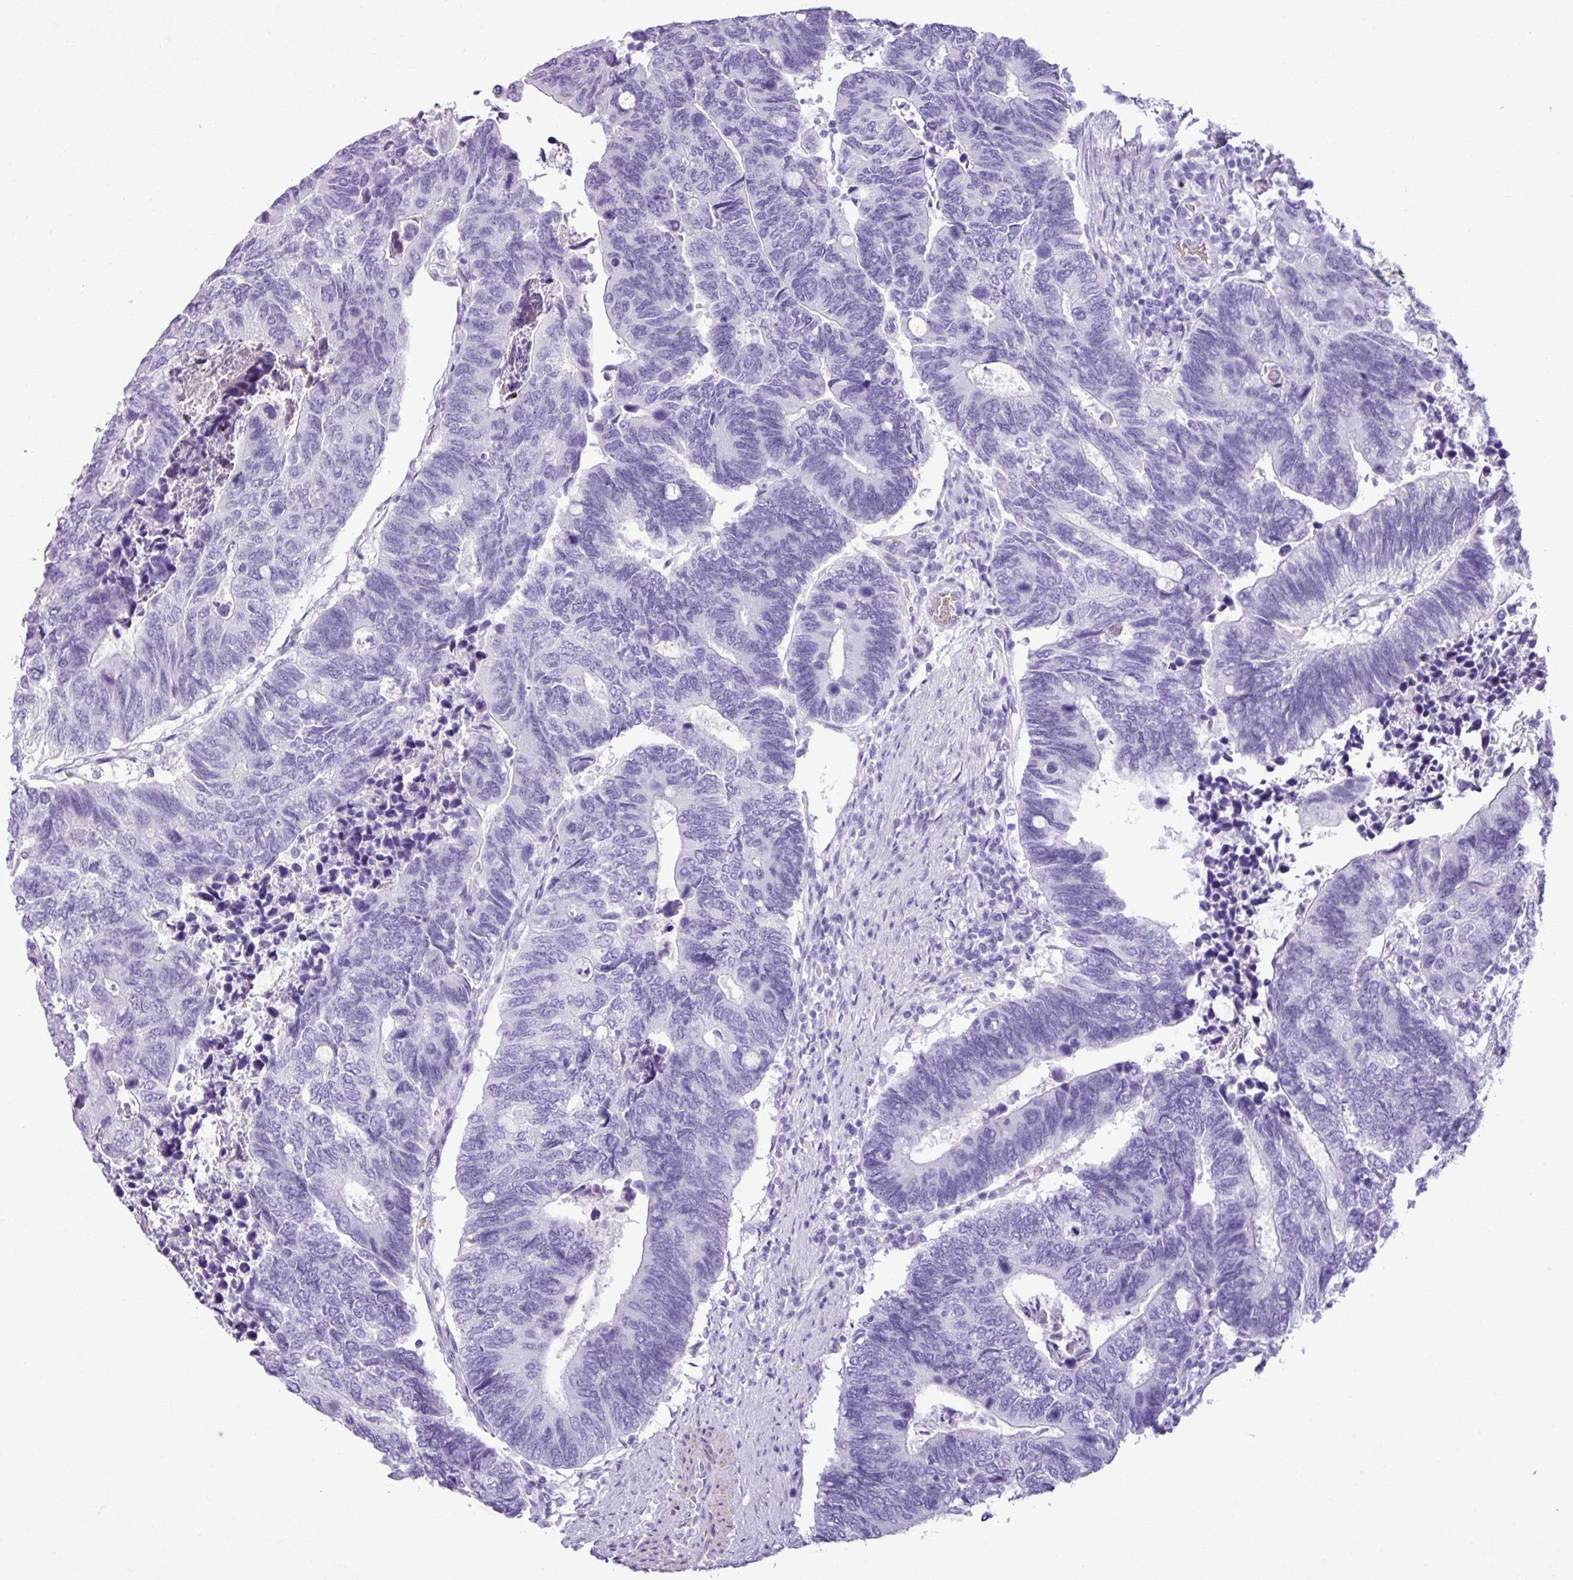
{"staining": {"intensity": "negative", "quantity": "none", "location": "none"}, "tissue": "colorectal cancer", "cell_type": "Tumor cells", "image_type": "cancer", "snomed": [{"axis": "morphology", "description": "Adenocarcinoma, NOS"}, {"axis": "topography", "description": "Colon"}], "caption": "Histopathology image shows no protein expression in tumor cells of colorectal adenocarcinoma tissue. (DAB immunohistochemistry with hematoxylin counter stain).", "gene": "ZSCAN5A", "patient": {"sex": "male", "age": 87}}